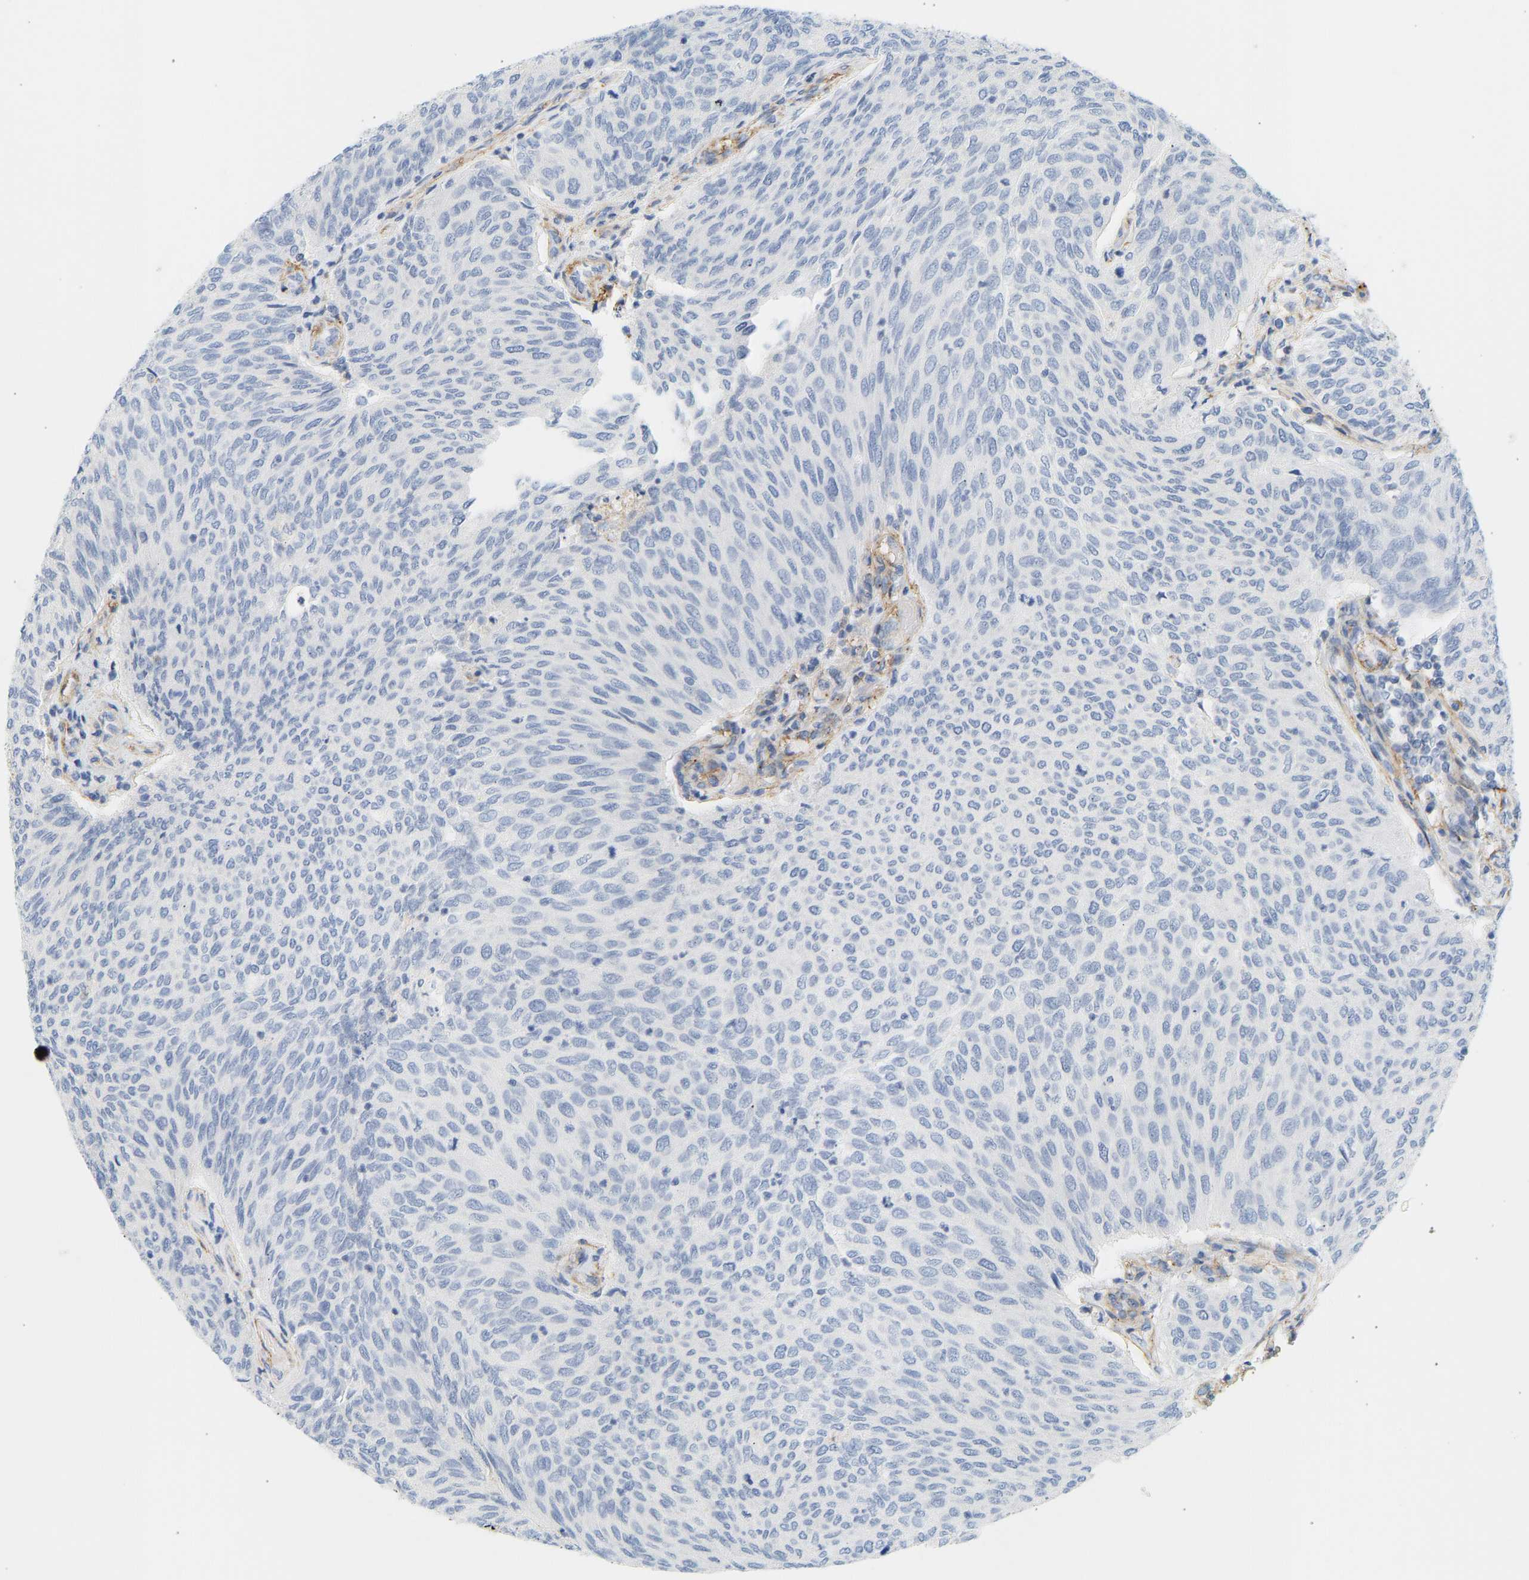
{"staining": {"intensity": "negative", "quantity": "none", "location": "none"}, "tissue": "urothelial cancer", "cell_type": "Tumor cells", "image_type": "cancer", "snomed": [{"axis": "morphology", "description": "Urothelial carcinoma, Low grade"}, {"axis": "topography", "description": "Urinary bladder"}], "caption": "There is no significant positivity in tumor cells of low-grade urothelial carcinoma. (Stains: DAB IHC with hematoxylin counter stain, Microscopy: brightfield microscopy at high magnification).", "gene": "BVES", "patient": {"sex": "female", "age": 79}}